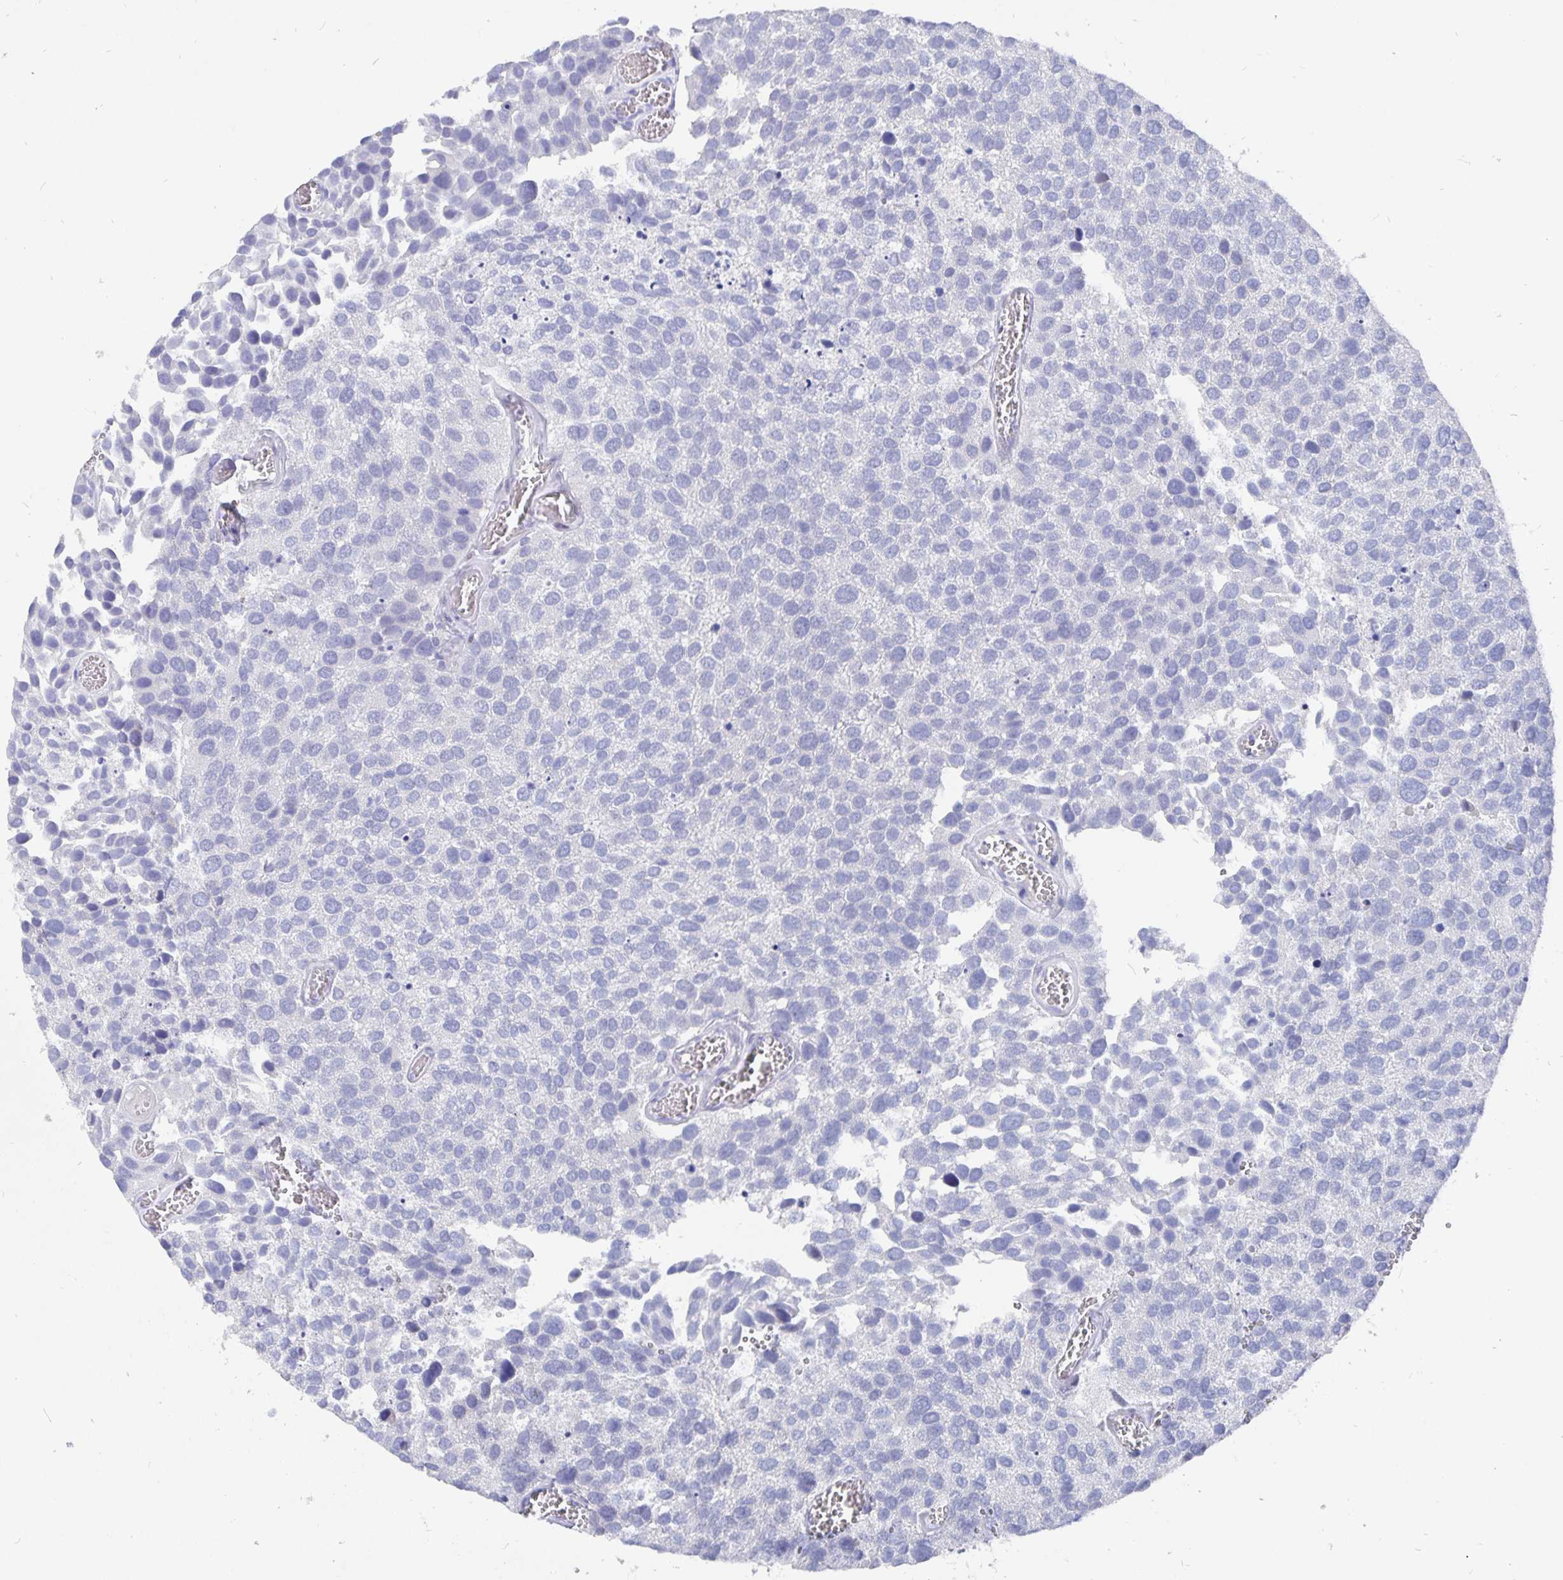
{"staining": {"intensity": "weak", "quantity": "25%-75%", "location": "nuclear"}, "tissue": "urothelial cancer", "cell_type": "Tumor cells", "image_type": "cancer", "snomed": [{"axis": "morphology", "description": "Urothelial carcinoma, Low grade"}, {"axis": "topography", "description": "Urinary bladder"}], "caption": "Approximately 25%-75% of tumor cells in human urothelial carcinoma (low-grade) demonstrate weak nuclear protein staining as visualized by brown immunohistochemical staining.", "gene": "SMOC1", "patient": {"sex": "female", "age": 69}}